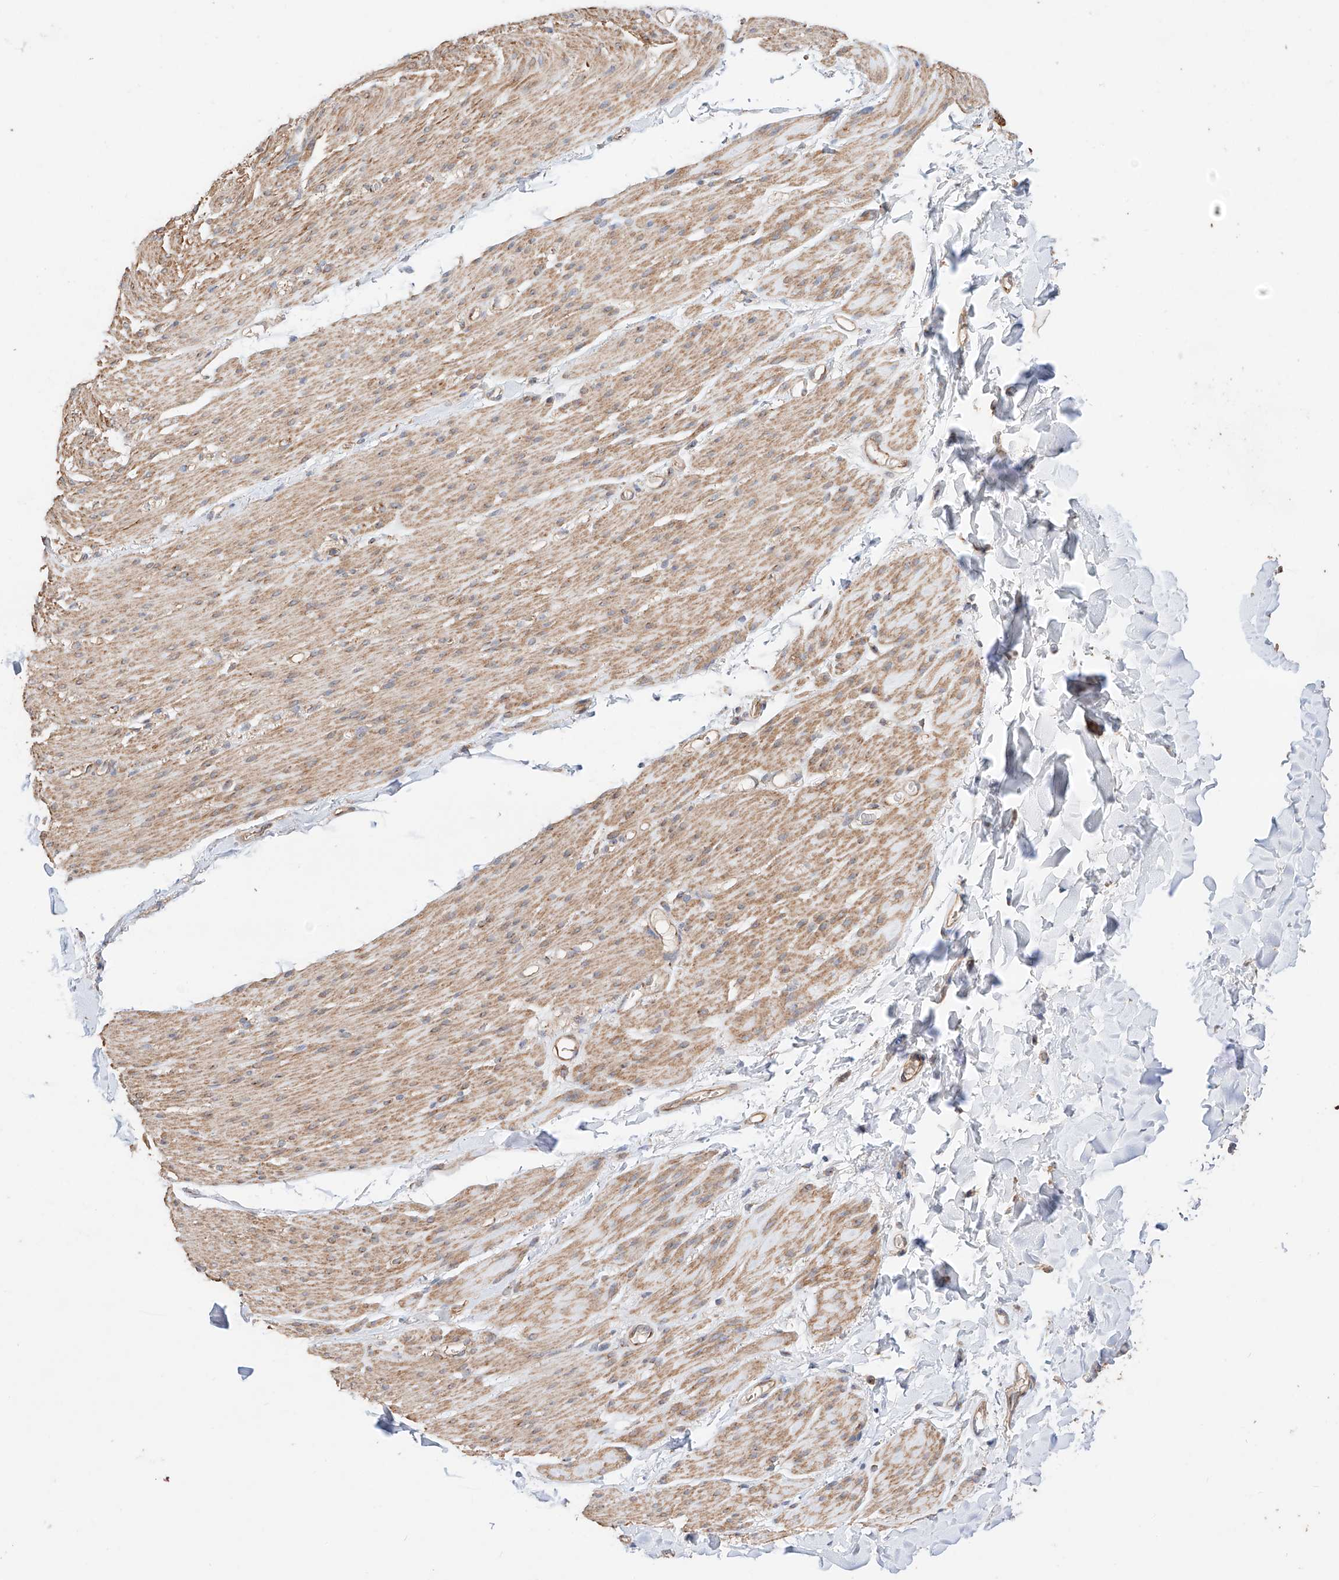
{"staining": {"intensity": "moderate", "quantity": "25%-75%", "location": "cytoplasmic/membranous"}, "tissue": "smooth muscle", "cell_type": "Smooth muscle cells", "image_type": "normal", "snomed": [{"axis": "morphology", "description": "Normal tissue, NOS"}, {"axis": "topography", "description": "Colon"}, {"axis": "topography", "description": "Peripheral nerve tissue"}], "caption": "Protein staining of normal smooth muscle demonstrates moderate cytoplasmic/membranous expression in approximately 25%-75% of smooth muscle cells.", "gene": "MOSPD1", "patient": {"sex": "female", "age": 61}}